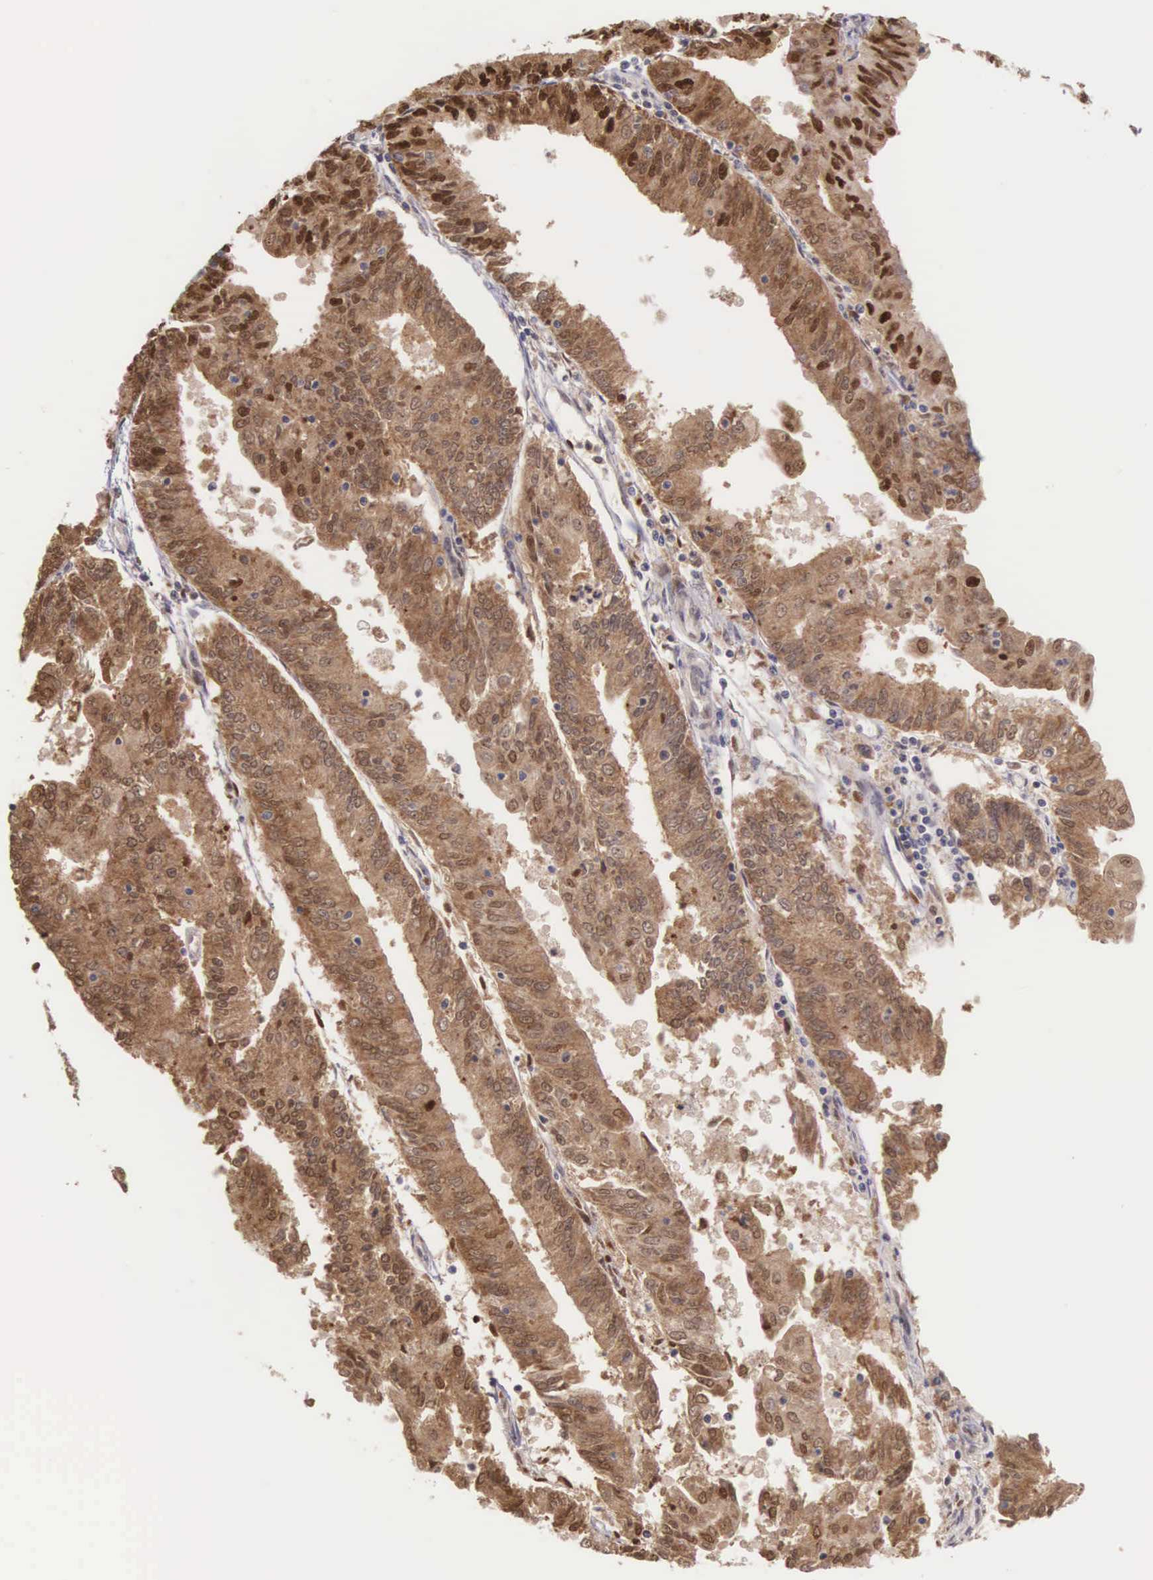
{"staining": {"intensity": "moderate", "quantity": "25%-75%", "location": "cytoplasmic/membranous,nuclear"}, "tissue": "endometrial cancer", "cell_type": "Tumor cells", "image_type": "cancer", "snomed": [{"axis": "morphology", "description": "Adenocarcinoma, NOS"}, {"axis": "topography", "description": "Endometrium"}], "caption": "Immunohistochemical staining of human endometrial cancer shows medium levels of moderate cytoplasmic/membranous and nuclear protein staining in about 25%-75% of tumor cells. (DAB (3,3'-diaminobenzidine) IHC with brightfield microscopy, high magnification).", "gene": "GRK3", "patient": {"sex": "female", "age": 79}}